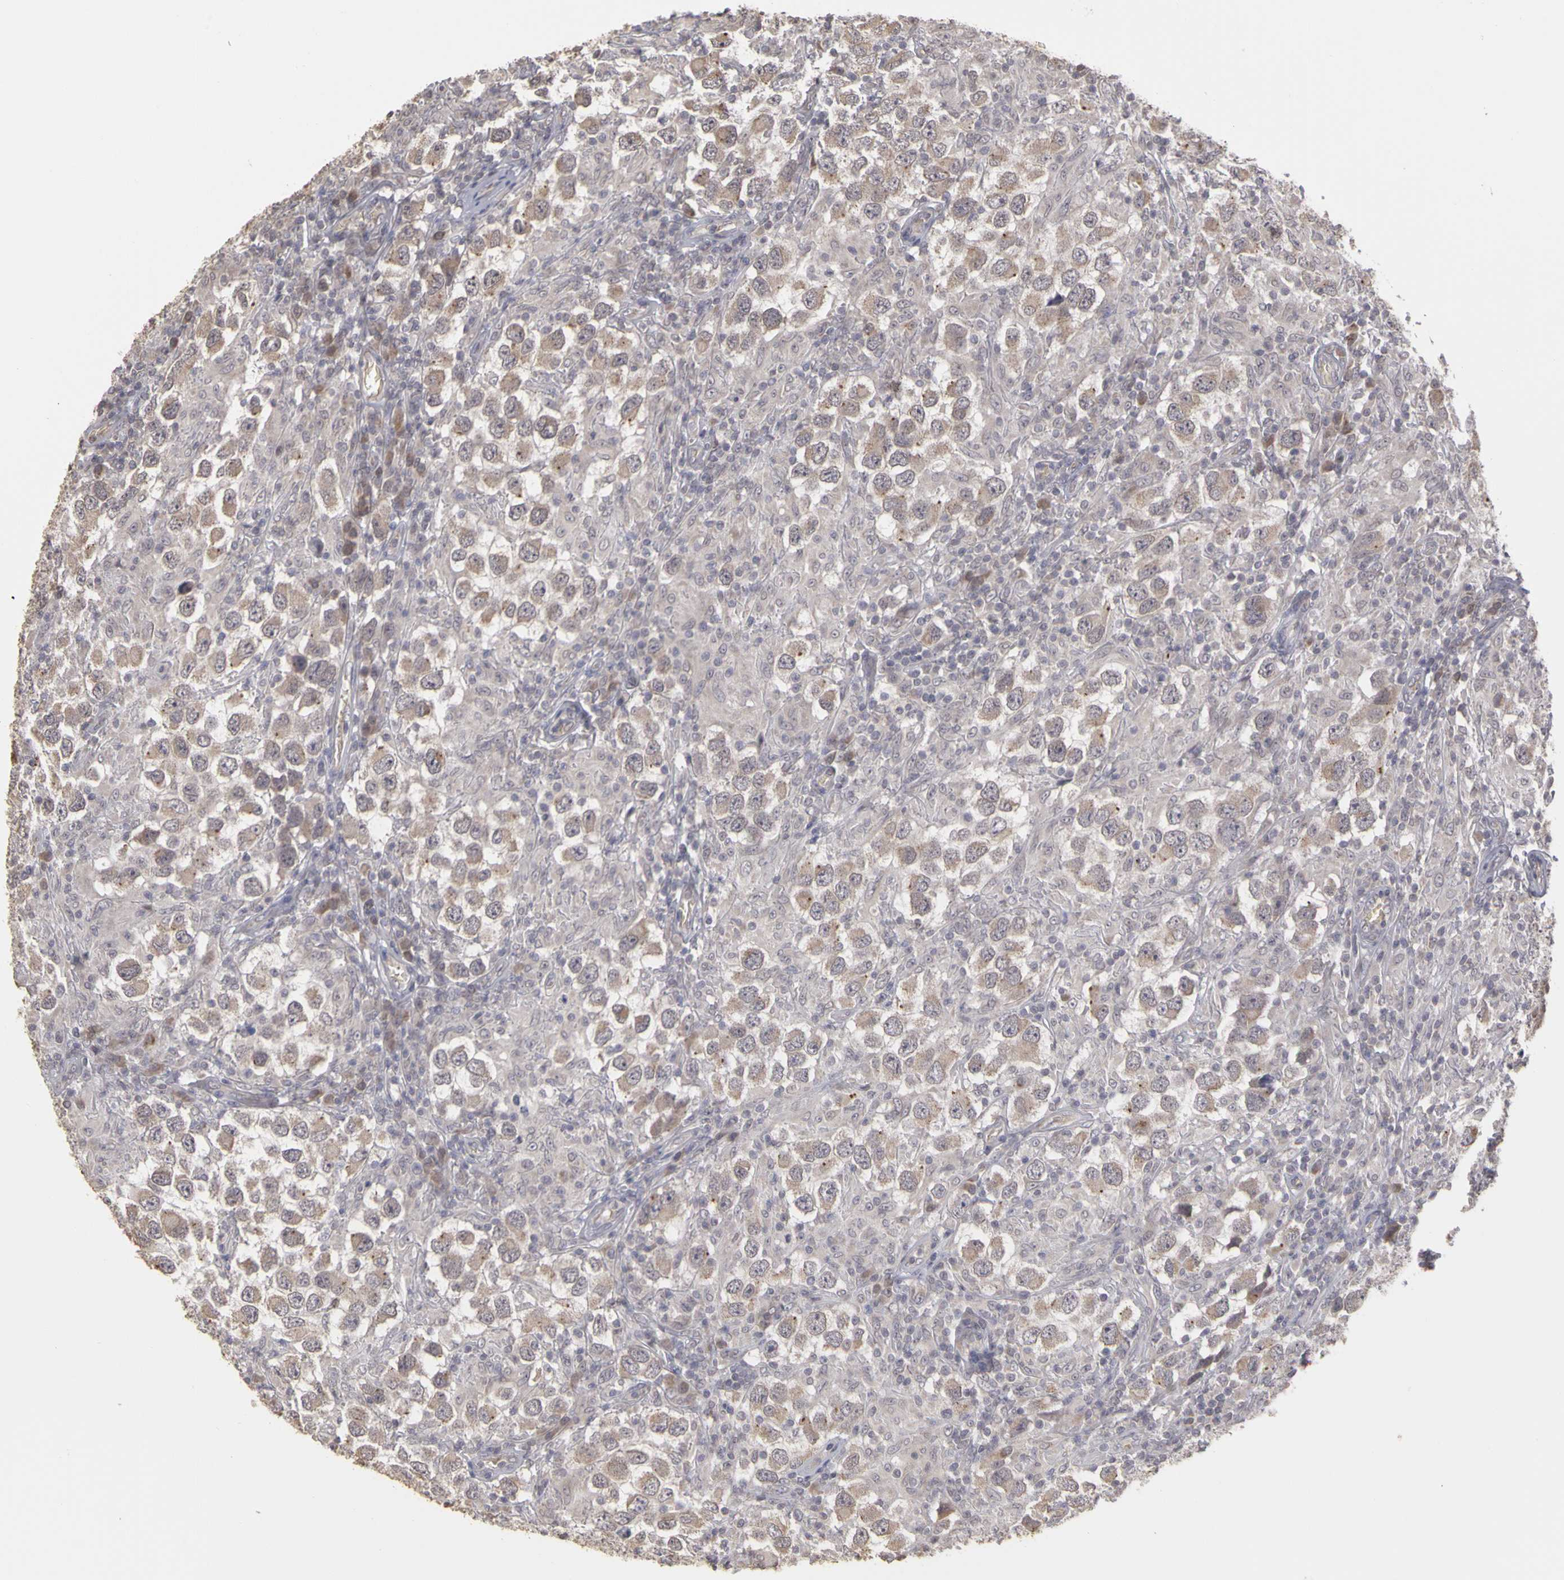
{"staining": {"intensity": "weak", "quantity": ">75%", "location": "cytoplasmic/membranous"}, "tissue": "testis cancer", "cell_type": "Tumor cells", "image_type": "cancer", "snomed": [{"axis": "morphology", "description": "Carcinoma, Embryonal, NOS"}, {"axis": "topography", "description": "Testis"}], "caption": "Immunohistochemical staining of human testis cancer (embryonal carcinoma) reveals low levels of weak cytoplasmic/membranous protein staining in approximately >75% of tumor cells.", "gene": "FRMD7", "patient": {"sex": "male", "age": 21}}